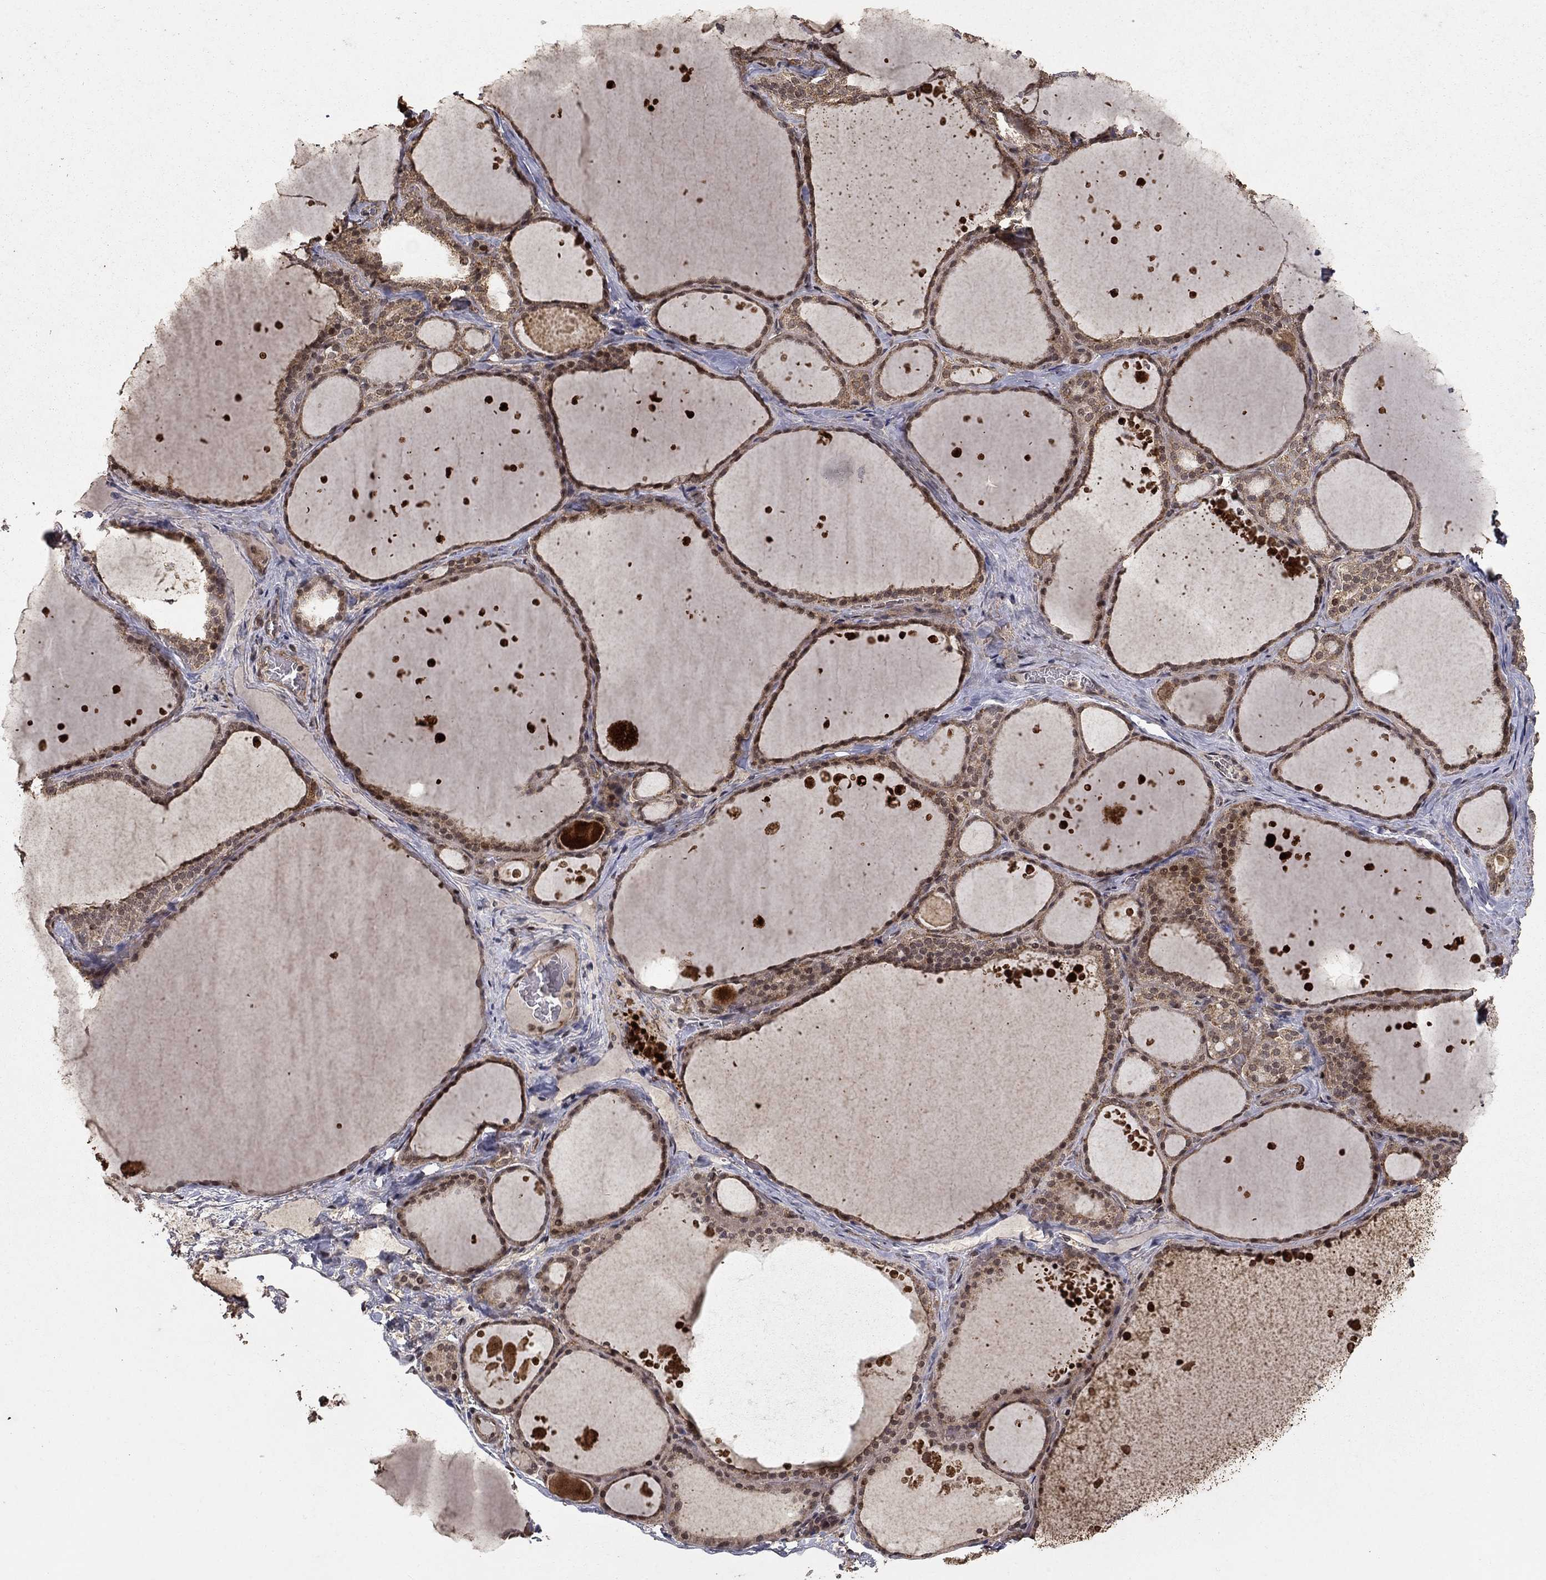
{"staining": {"intensity": "moderate", "quantity": ">75%", "location": "cytoplasmic/membranous"}, "tissue": "thyroid gland", "cell_type": "Glandular cells", "image_type": "normal", "snomed": [{"axis": "morphology", "description": "Normal tissue, NOS"}, {"axis": "topography", "description": "Thyroid gland"}], "caption": "DAB immunohistochemical staining of benign human thyroid gland reveals moderate cytoplasmic/membranous protein expression in approximately >75% of glandular cells. (brown staining indicates protein expression, while blue staining denotes nuclei).", "gene": "PRDM1", "patient": {"sex": "male", "age": 63}}